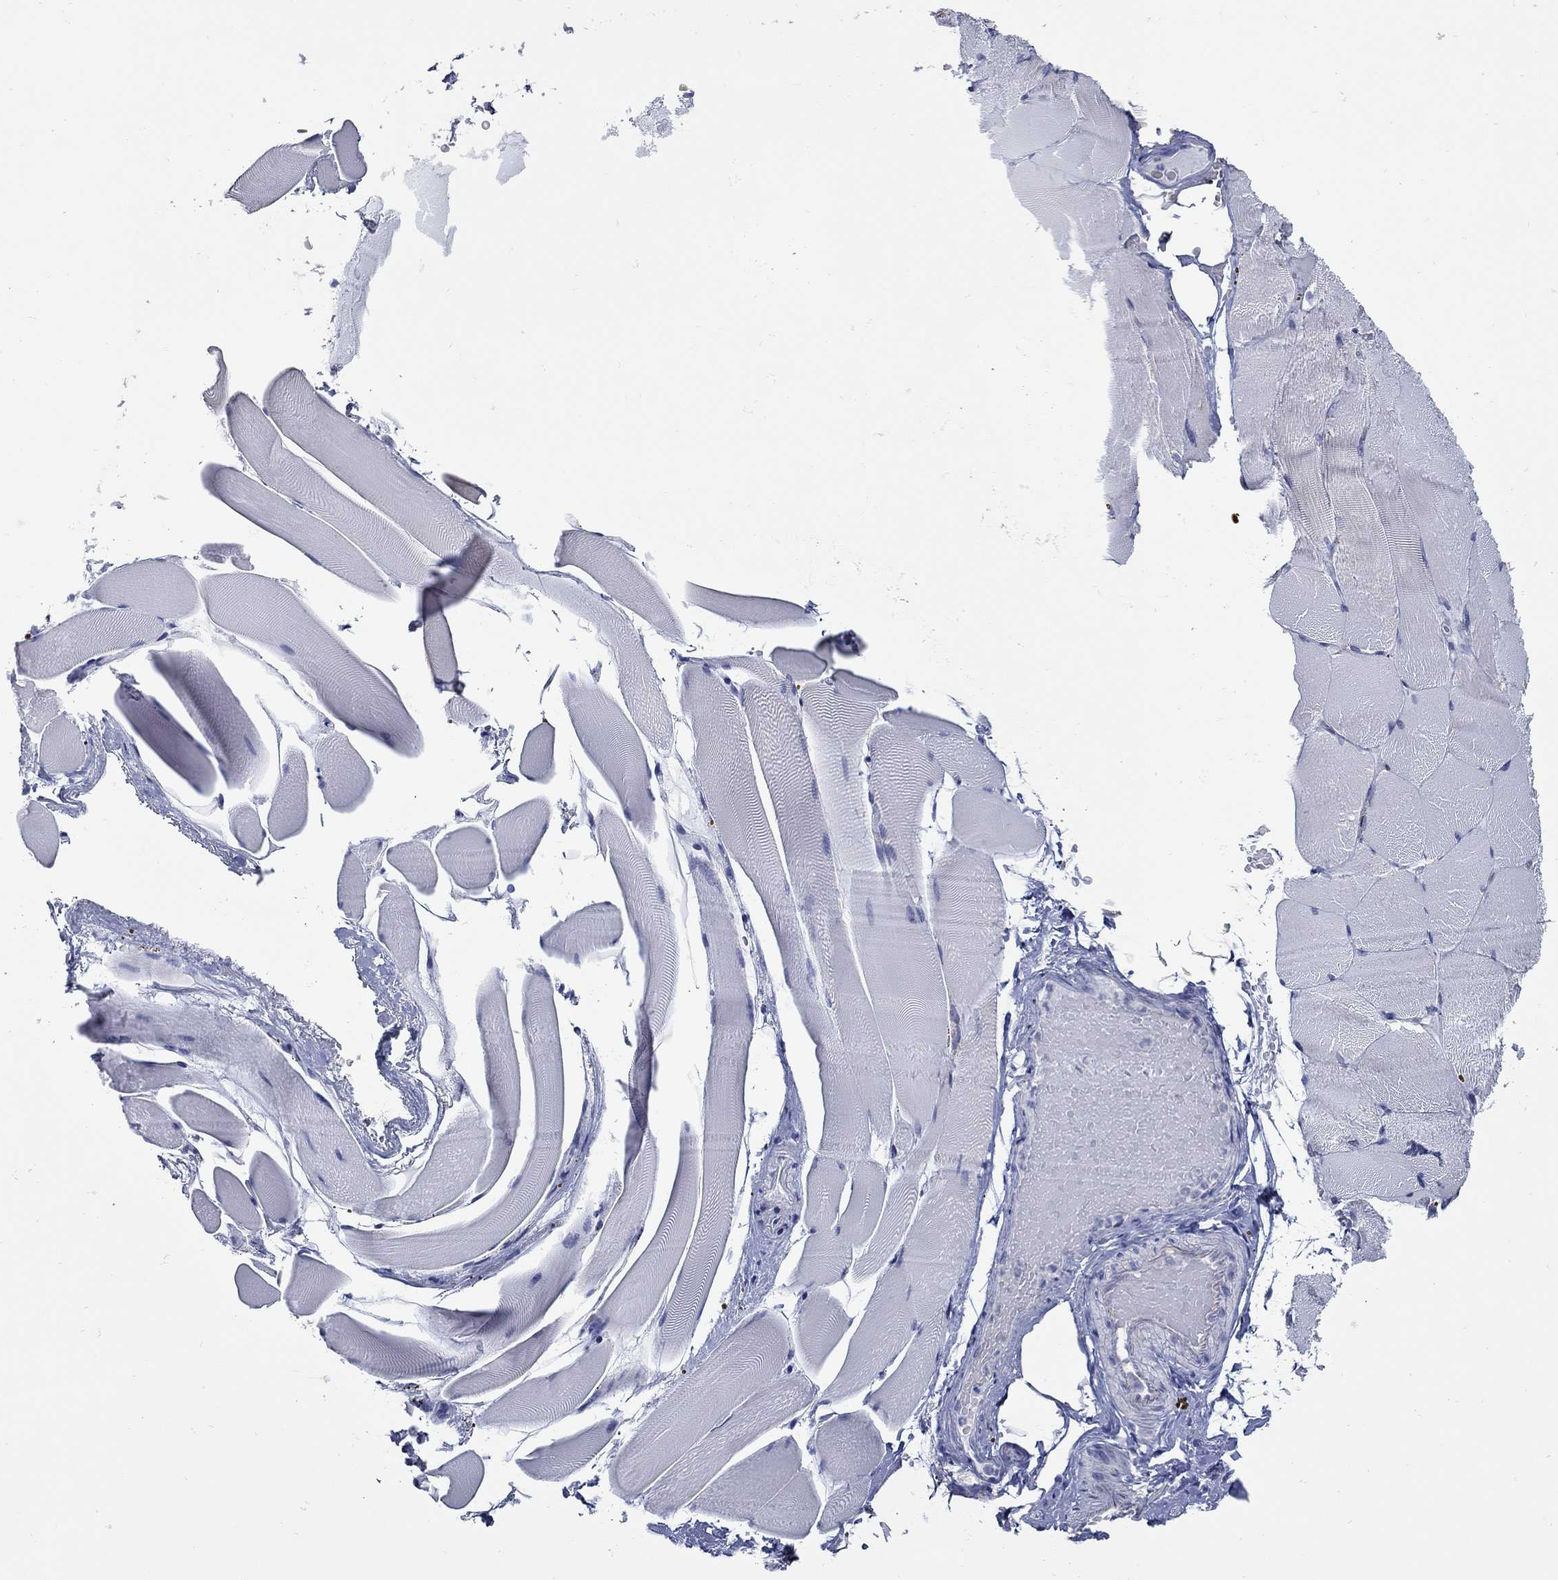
{"staining": {"intensity": "negative", "quantity": "none", "location": "none"}, "tissue": "skeletal muscle", "cell_type": "Myocytes", "image_type": "normal", "snomed": [{"axis": "morphology", "description": "Normal tissue, NOS"}, {"axis": "topography", "description": "Skeletal muscle"}], "caption": "Immunohistochemistry (IHC) image of benign skeletal muscle stained for a protein (brown), which exhibits no staining in myocytes.", "gene": "PDZD3", "patient": {"sex": "female", "age": 37}}